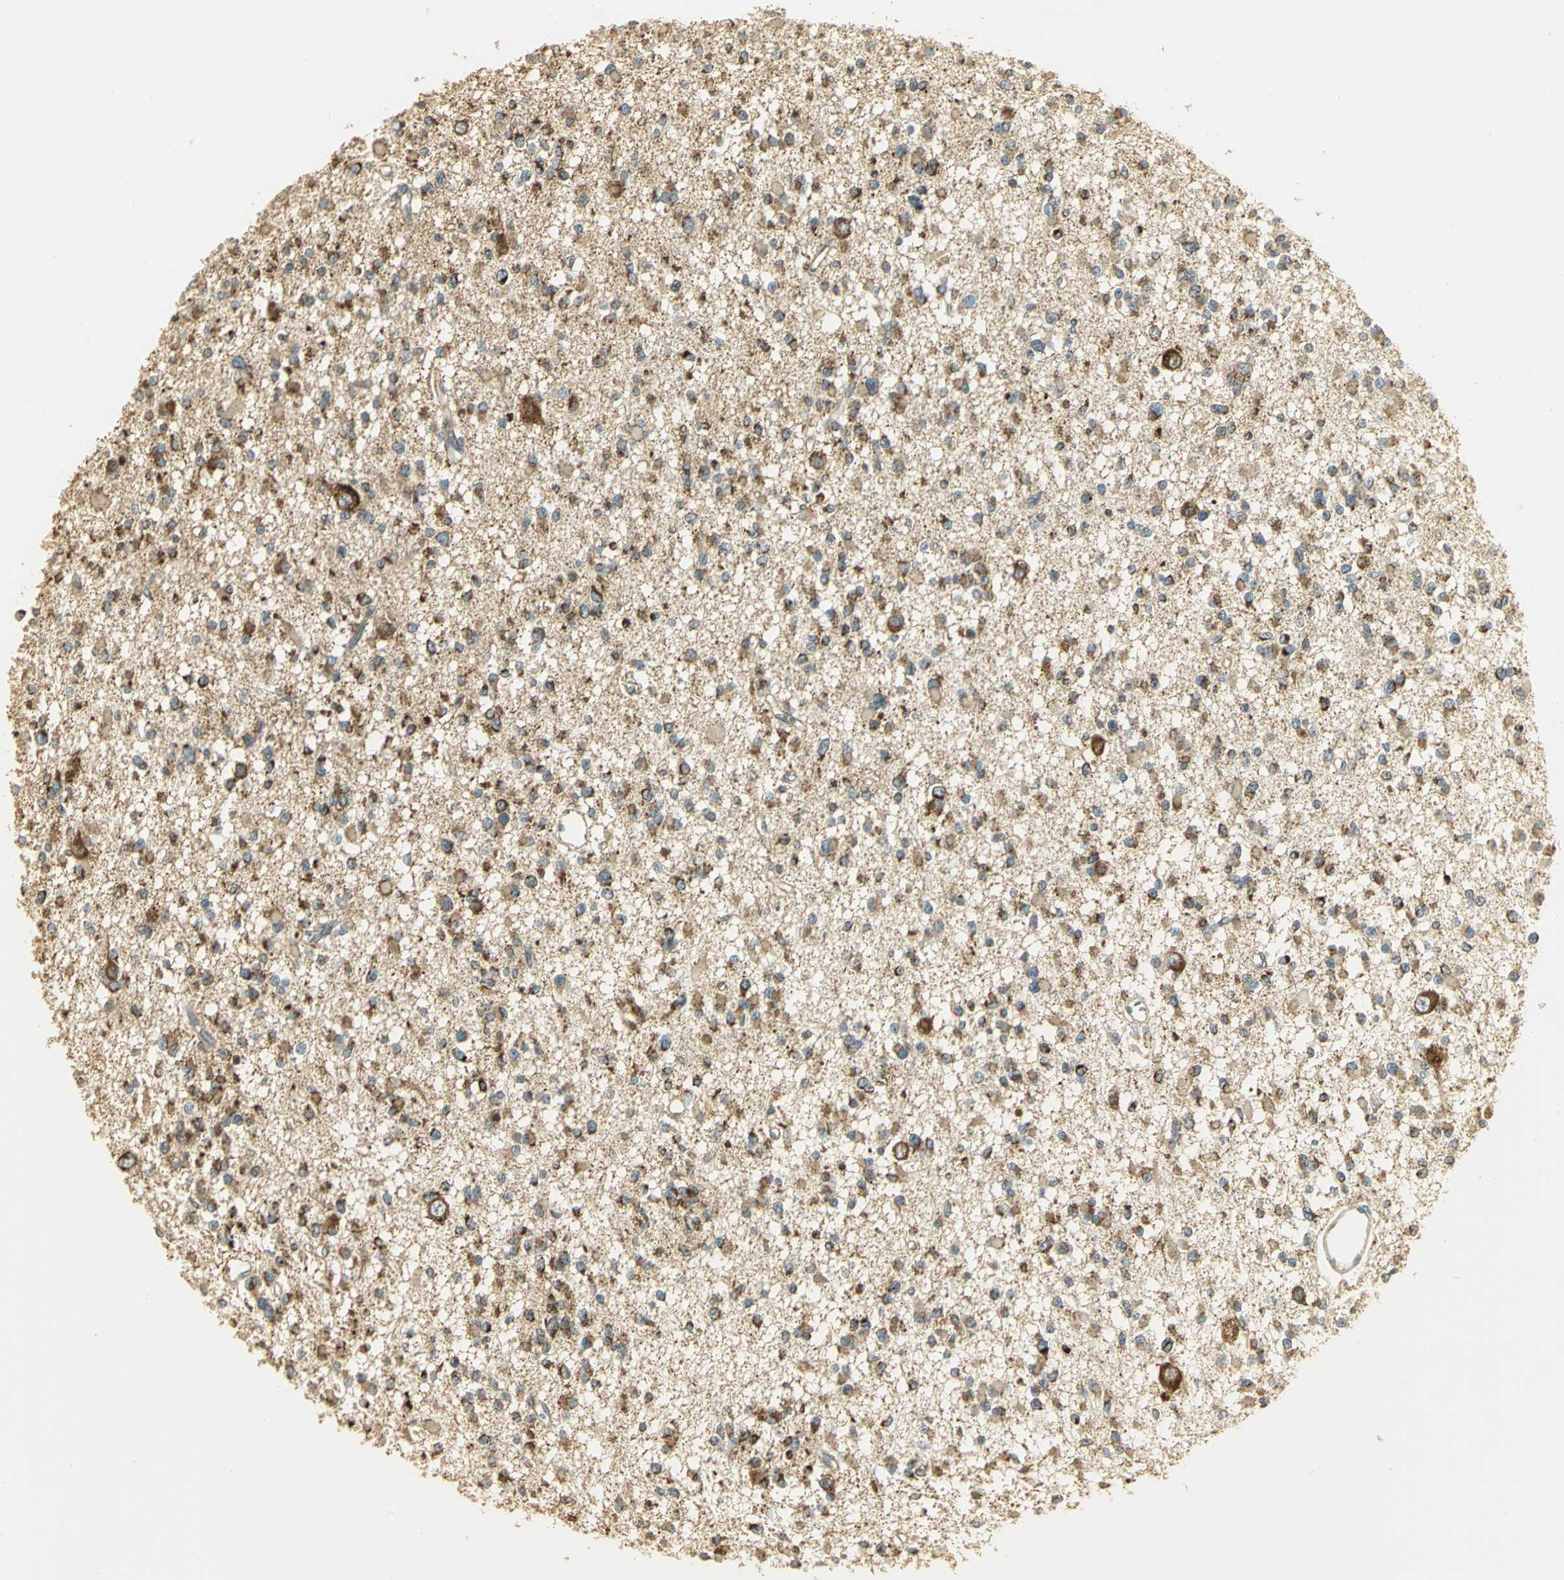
{"staining": {"intensity": "strong", "quantity": ">75%", "location": "cytoplasmic/membranous"}, "tissue": "glioma", "cell_type": "Tumor cells", "image_type": "cancer", "snomed": [{"axis": "morphology", "description": "Glioma, malignant, Low grade"}, {"axis": "topography", "description": "Brain"}], "caption": "Strong cytoplasmic/membranous expression is seen in approximately >75% of tumor cells in glioma. (DAB (3,3'-diaminobenzidine) IHC with brightfield microscopy, high magnification).", "gene": "RARS1", "patient": {"sex": "female", "age": 22}}